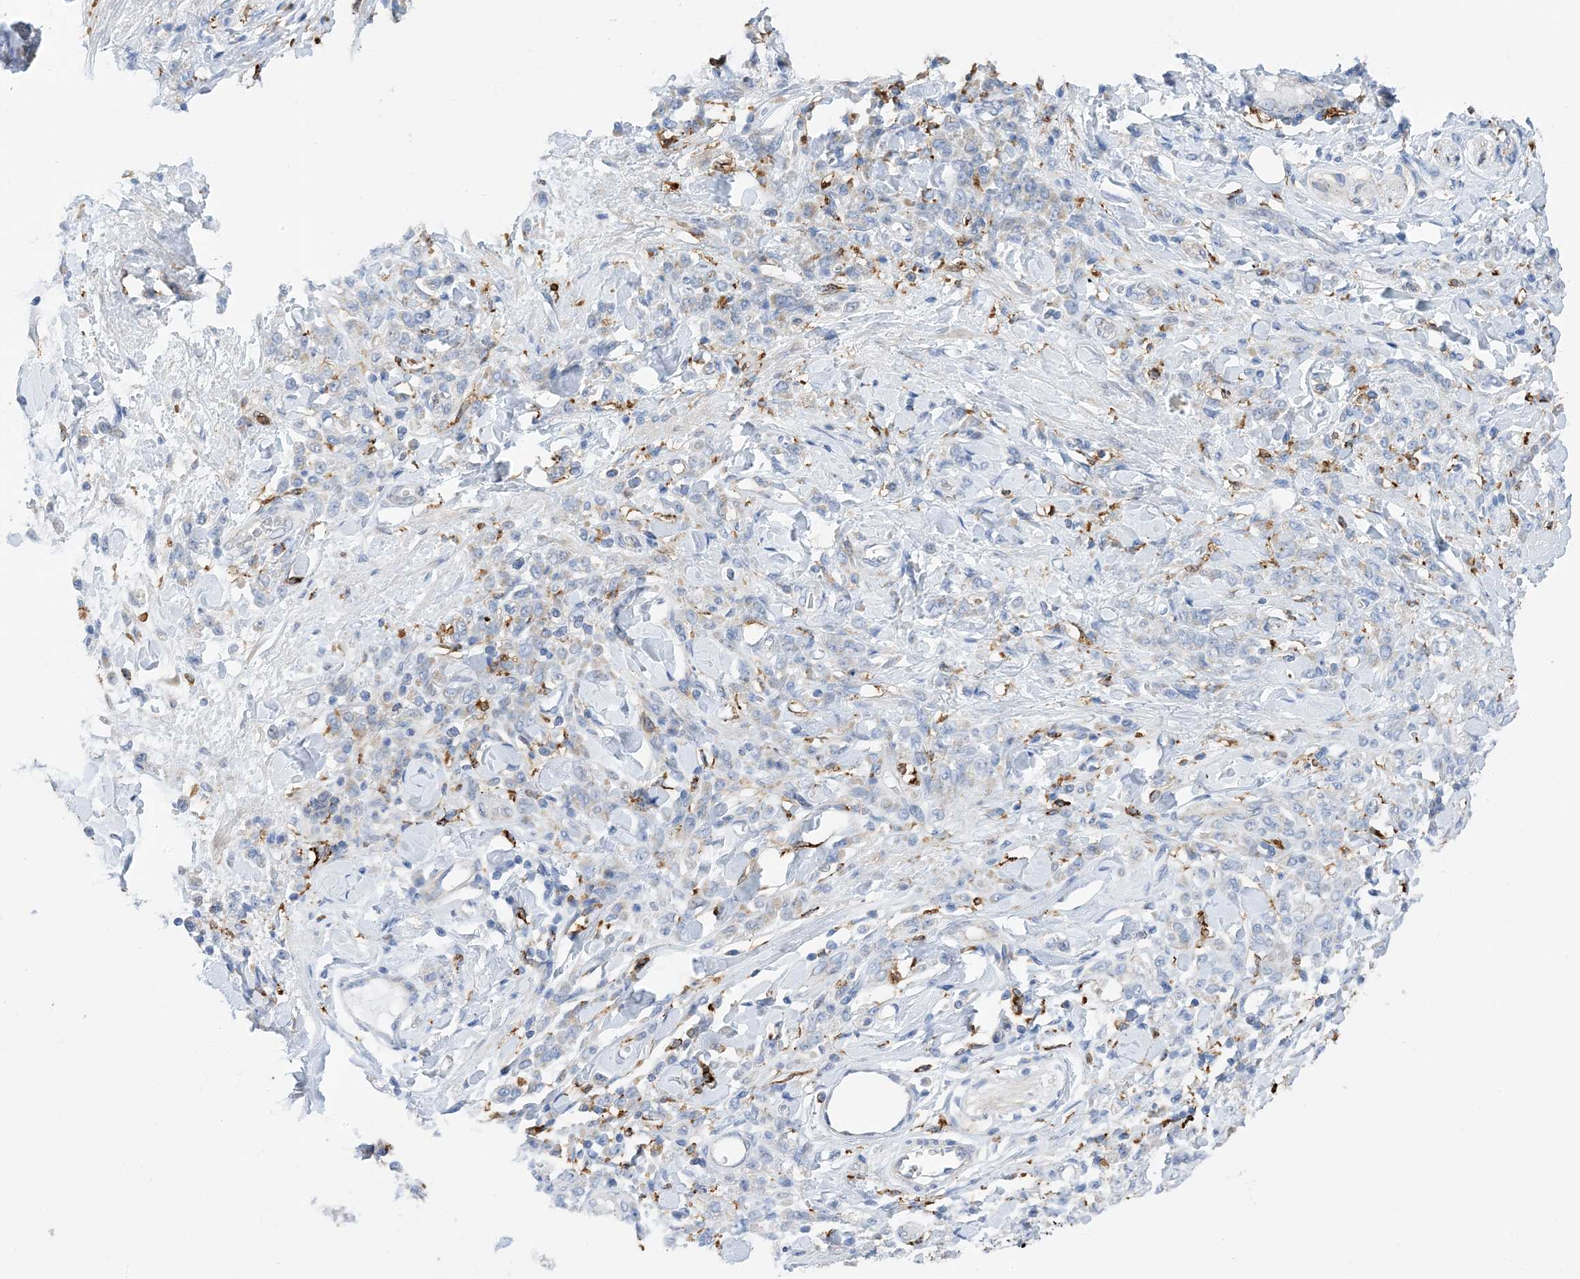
{"staining": {"intensity": "negative", "quantity": "none", "location": "none"}, "tissue": "stomach cancer", "cell_type": "Tumor cells", "image_type": "cancer", "snomed": [{"axis": "morphology", "description": "Normal tissue, NOS"}, {"axis": "morphology", "description": "Adenocarcinoma, NOS"}, {"axis": "topography", "description": "Stomach"}], "caption": "The image displays no significant staining in tumor cells of adenocarcinoma (stomach). Brightfield microscopy of immunohistochemistry (IHC) stained with DAB (3,3'-diaminobenzidine) (brown) and hematoxylin (blue), captured at high magnification.", "gene": "DPH3", "patient": {"sex": "male", "age": 82}}